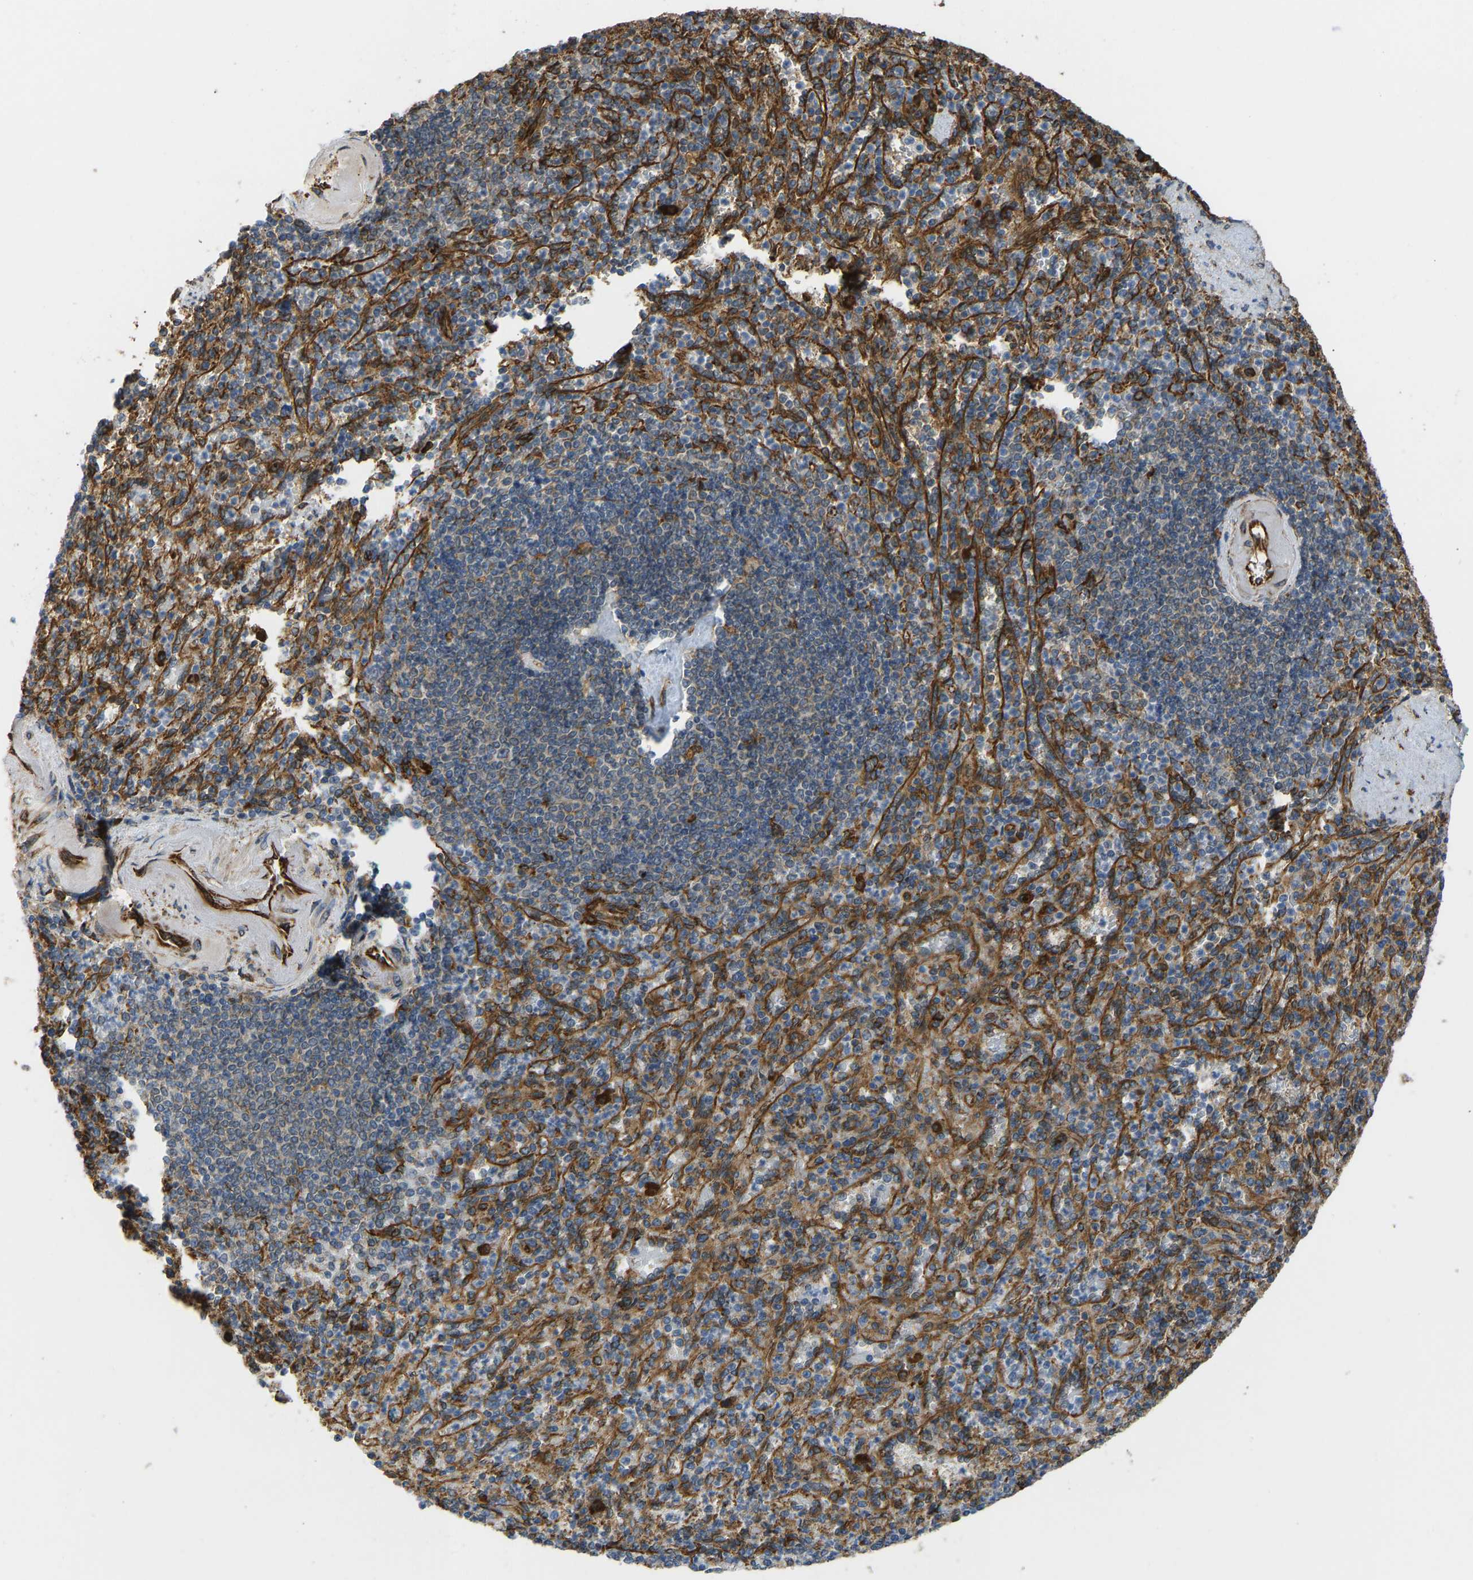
{"staining": {"intensity": "moderate", "quantity": ">75%", "location": "cytoplasmic/membranous"}, "tissue": "spleen", "cell_type": "Cells in red pulp", "image_type": "normal", "snomed": [{"axis": "morphology", "description": "Normal tissue, NOS"}, {"axis": "topography", "description": "Spleen"}], "caption": "Moderate cytoplasmic/membranous staining for a protein is seen in approximately >75% of cells in red pulp of normal spleen using IHC.", "gene": "BEX3", "patient": {"sex": "female", "age": 74}}